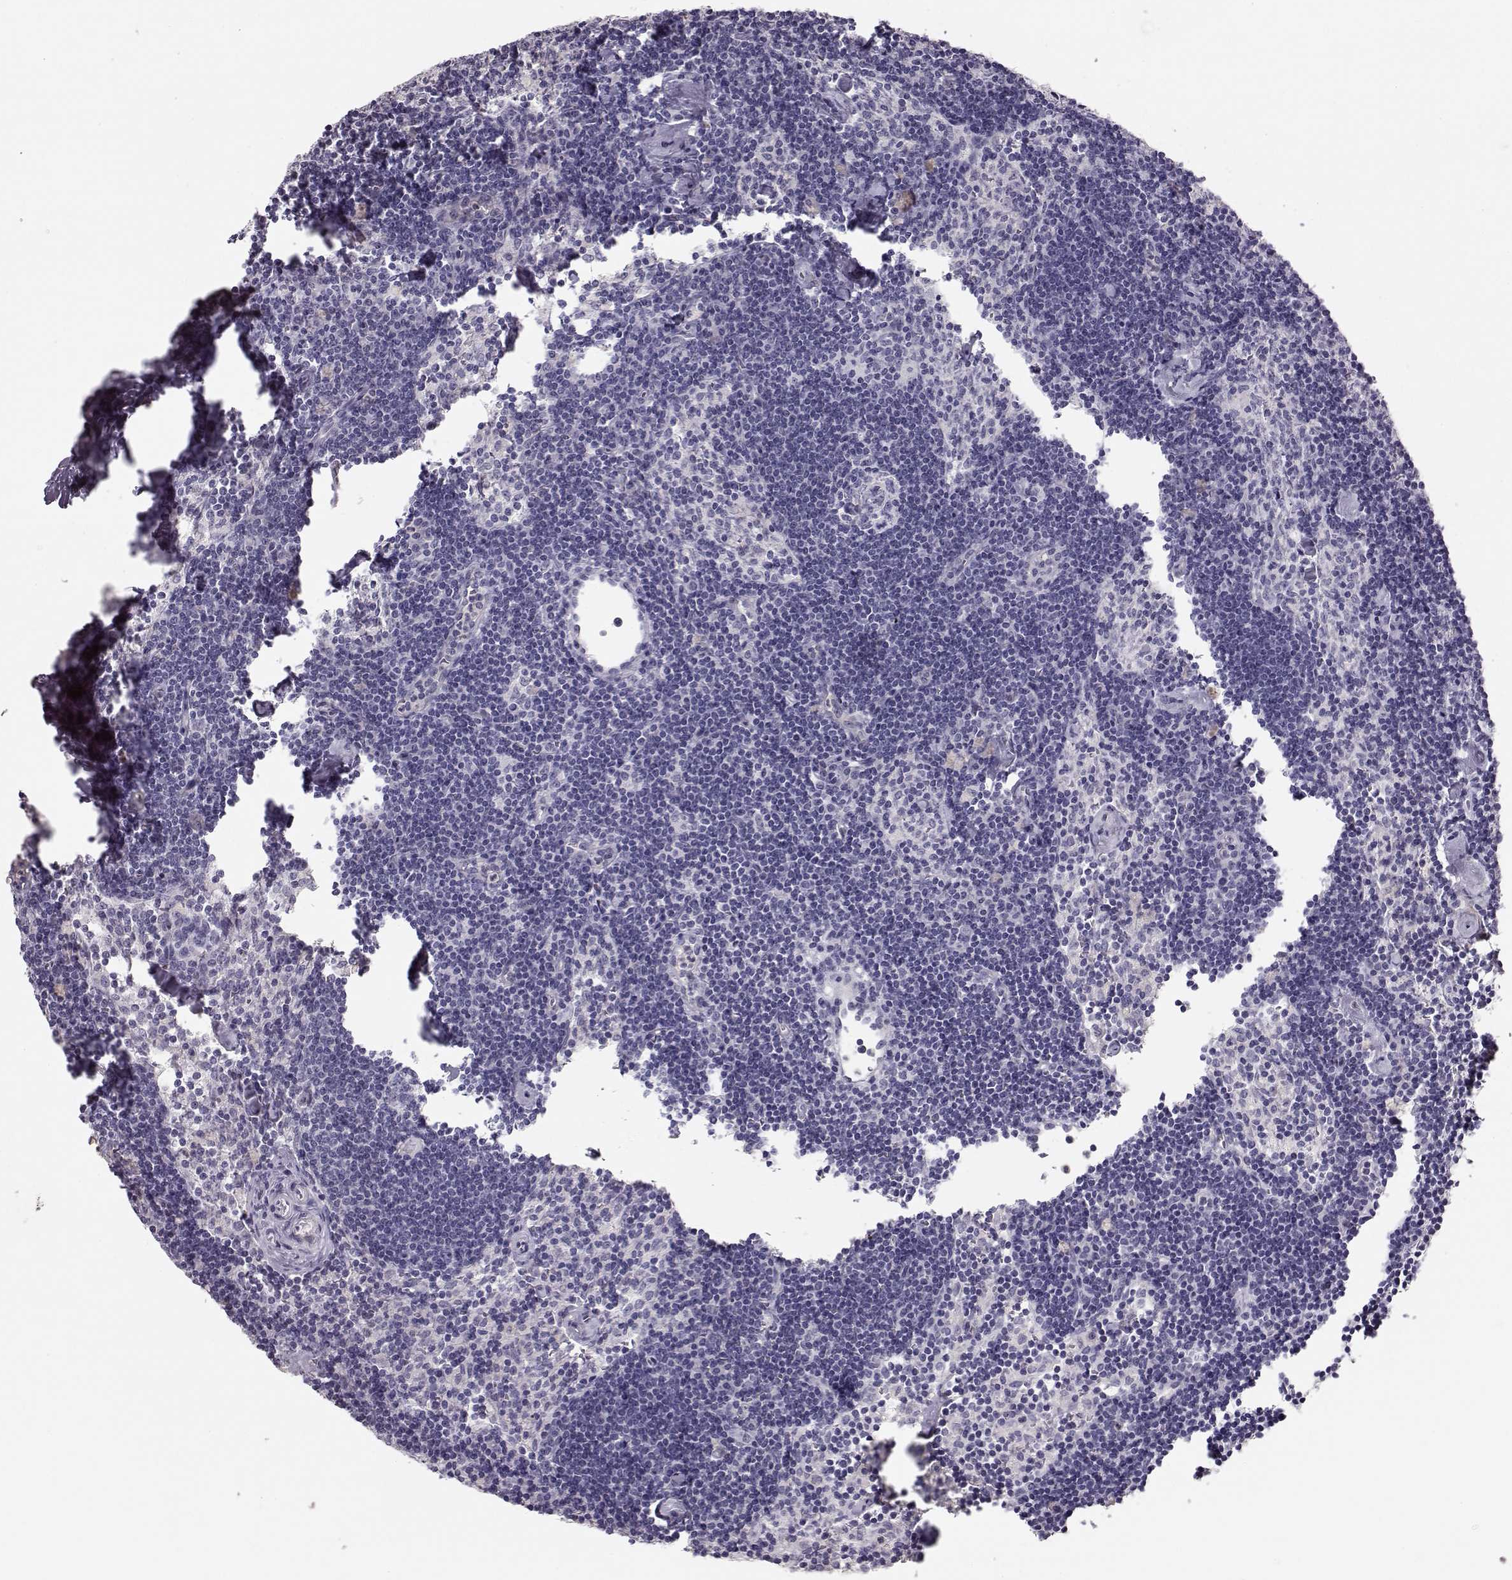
{"staining": {"intensity": "negative", "quantity": "none", "location": "none"}, "tissue": "lymph node", "cell_type": "Germinal center cells", "image_type": "normal", "snomed": [{"axis": "morphology", "description": "Normal tissue, NOS"}, {"axis": "topography", "description": "Lymph node"}], "caption": "Lymph node was stained to show a protein in brown. There is no significant expression in germinal center cells. (DAB immunohistochemistry visualized using brightfield microscopy, high magnification).", "gene": "POU1F1", "patient": {"sex": "female", "age": 42}}